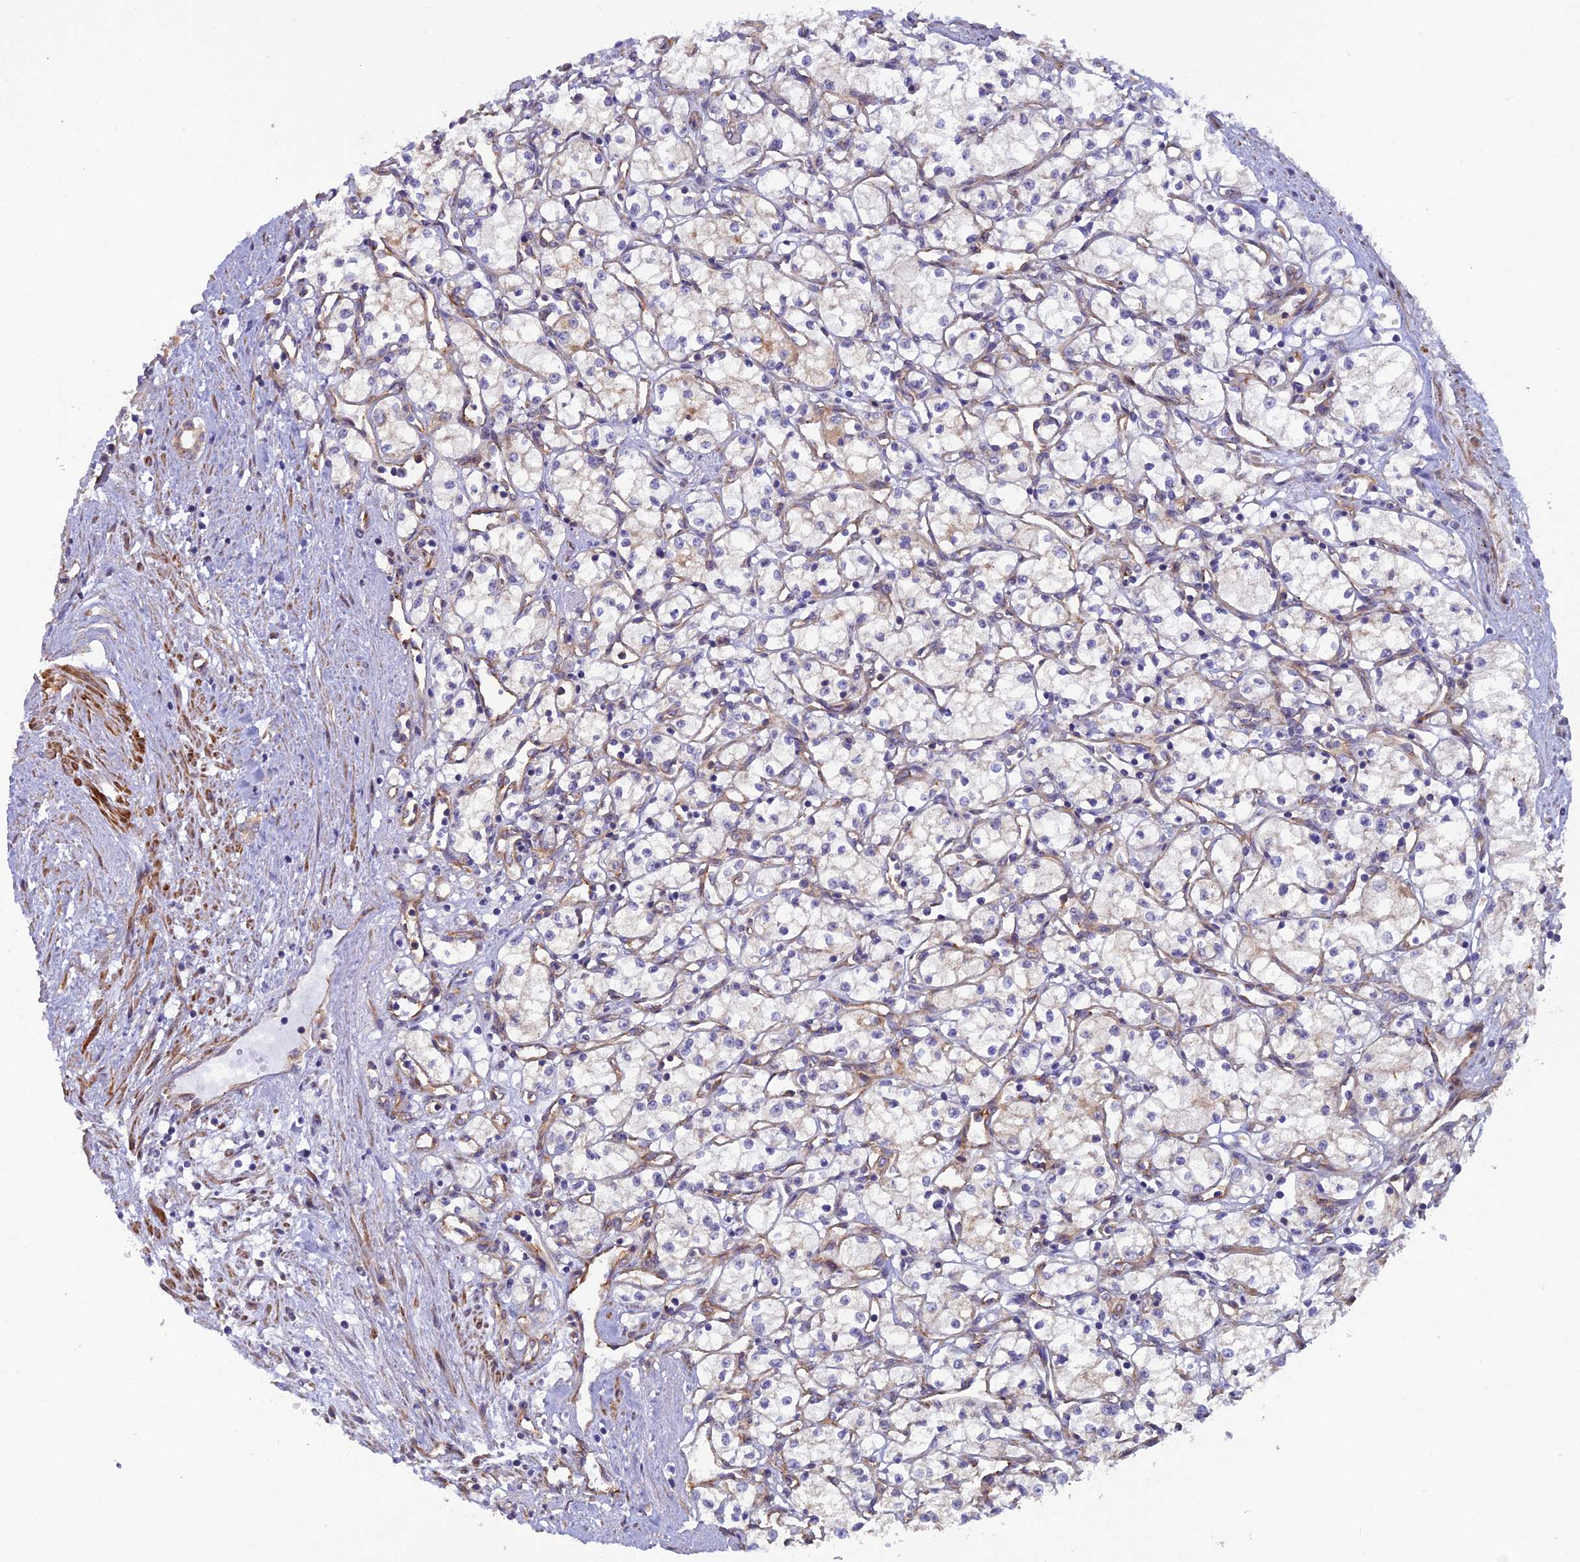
{"staining": {"intensity": "negative", "quantity": "none", "location": "none"}, "tissue": "renal cancer", "cell_type": "Tumor cells", "image_type": "cancer", "snomed": [{"axis": "morphology", "description": "Adenocarcinoma, NOS"}, {"axis": "topography", "description": "Kidney"}], "caption": "This is a image of immunohistochemistry staining of renal cancer, which shows no positivity in tumor cells.", "gene": "ADAMTS15", "patient": {"sex": "male", "age": 59}}